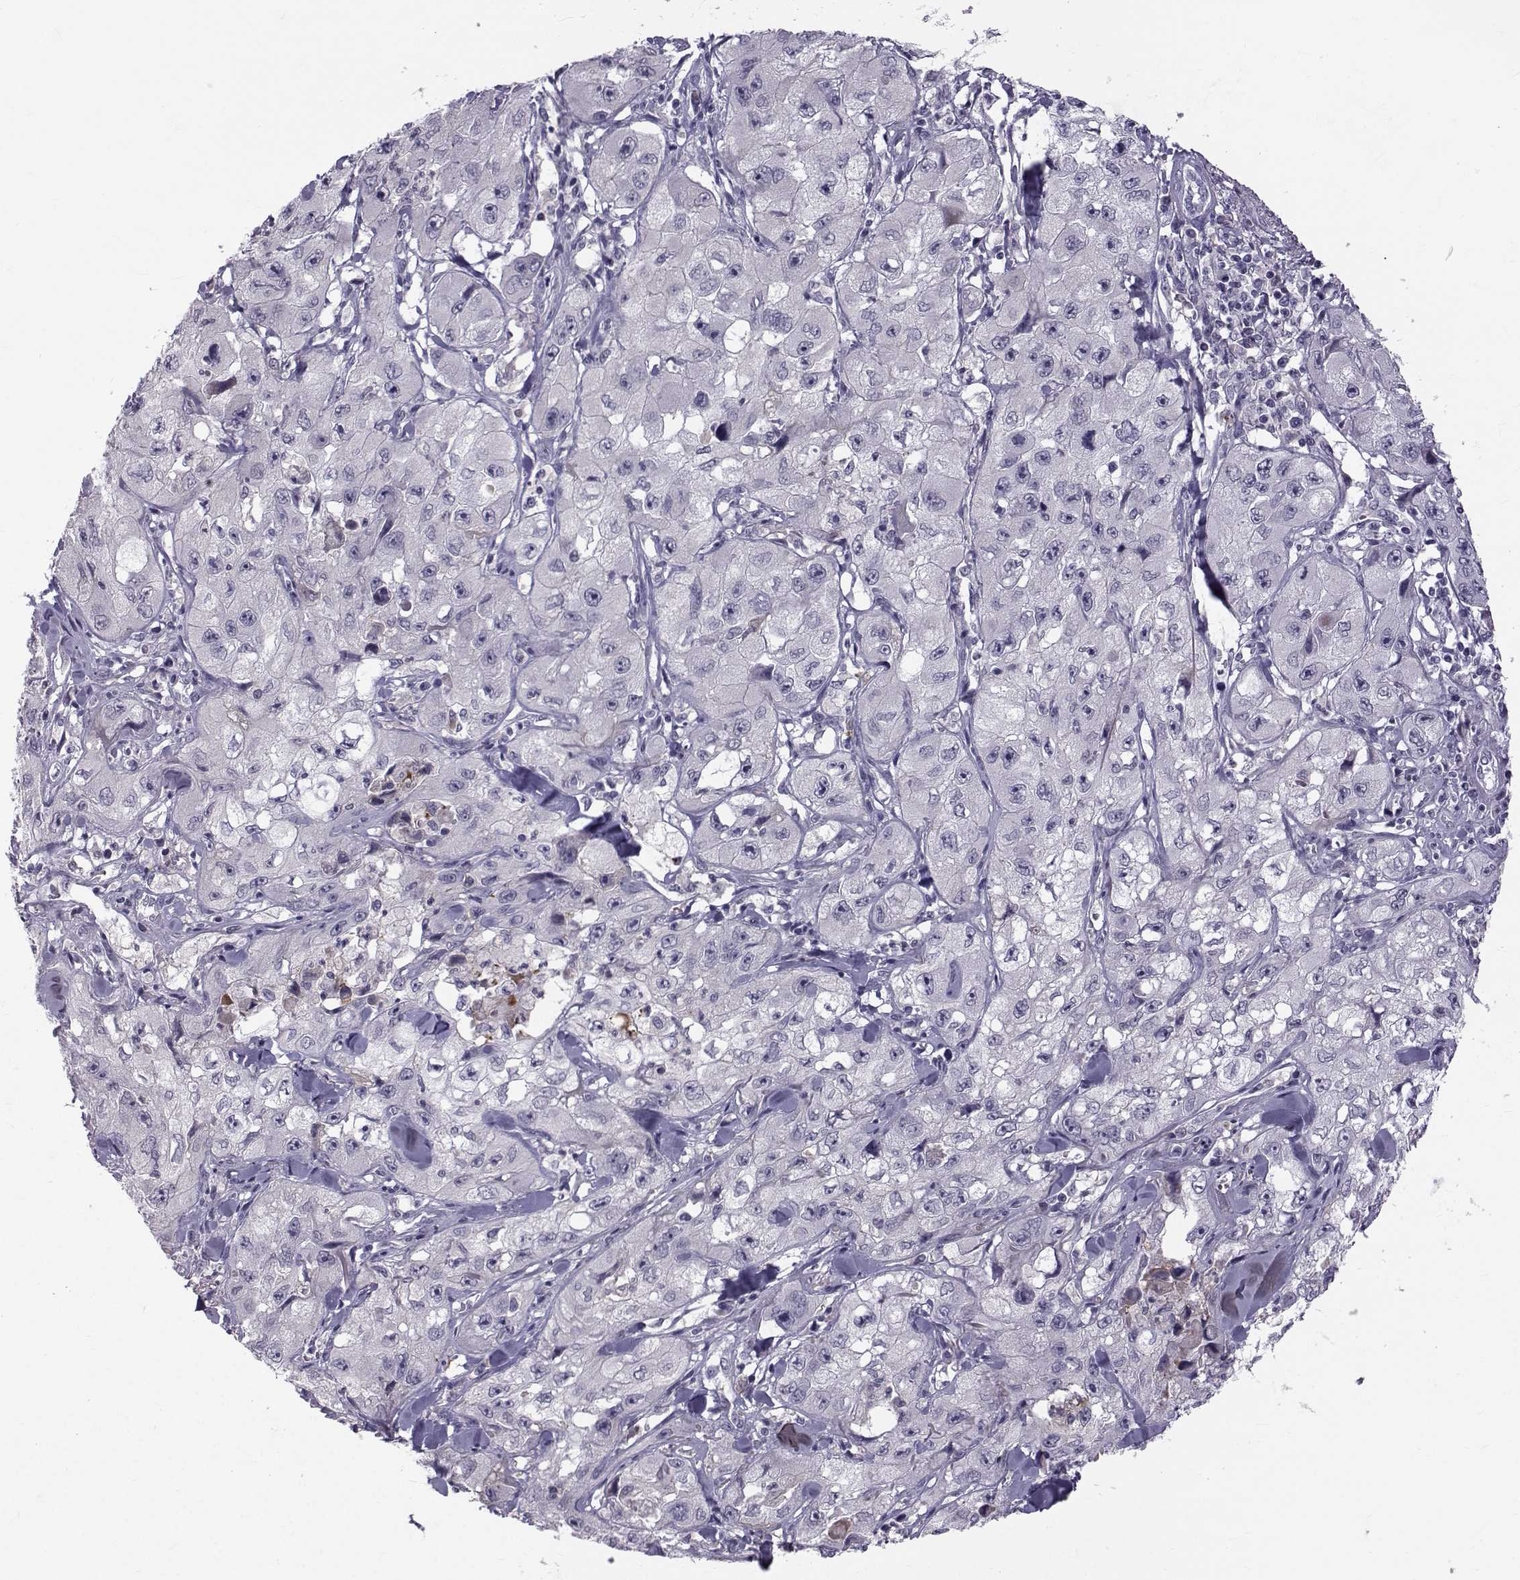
{"staining": {"intensity": "negative", "quantity": "none", "location": "none"}, "tissue": "skin cancer", "cell_type": "Tumor cells", "image_type": "cancer", "snomed": [{"axis": "morphology", "description": "Squamous cell carcinoma, NOS"}, {"axis": "topography", "description": "Skin"}, {"axis": "topography", "description": "Subcutis"}], "caption": "A histopathology image of skin cancer stained for a protein displays no brown staining in tumor cells.", "gene": "TNFRSF11B", "patient": {"sex": "male", "age": 73}}